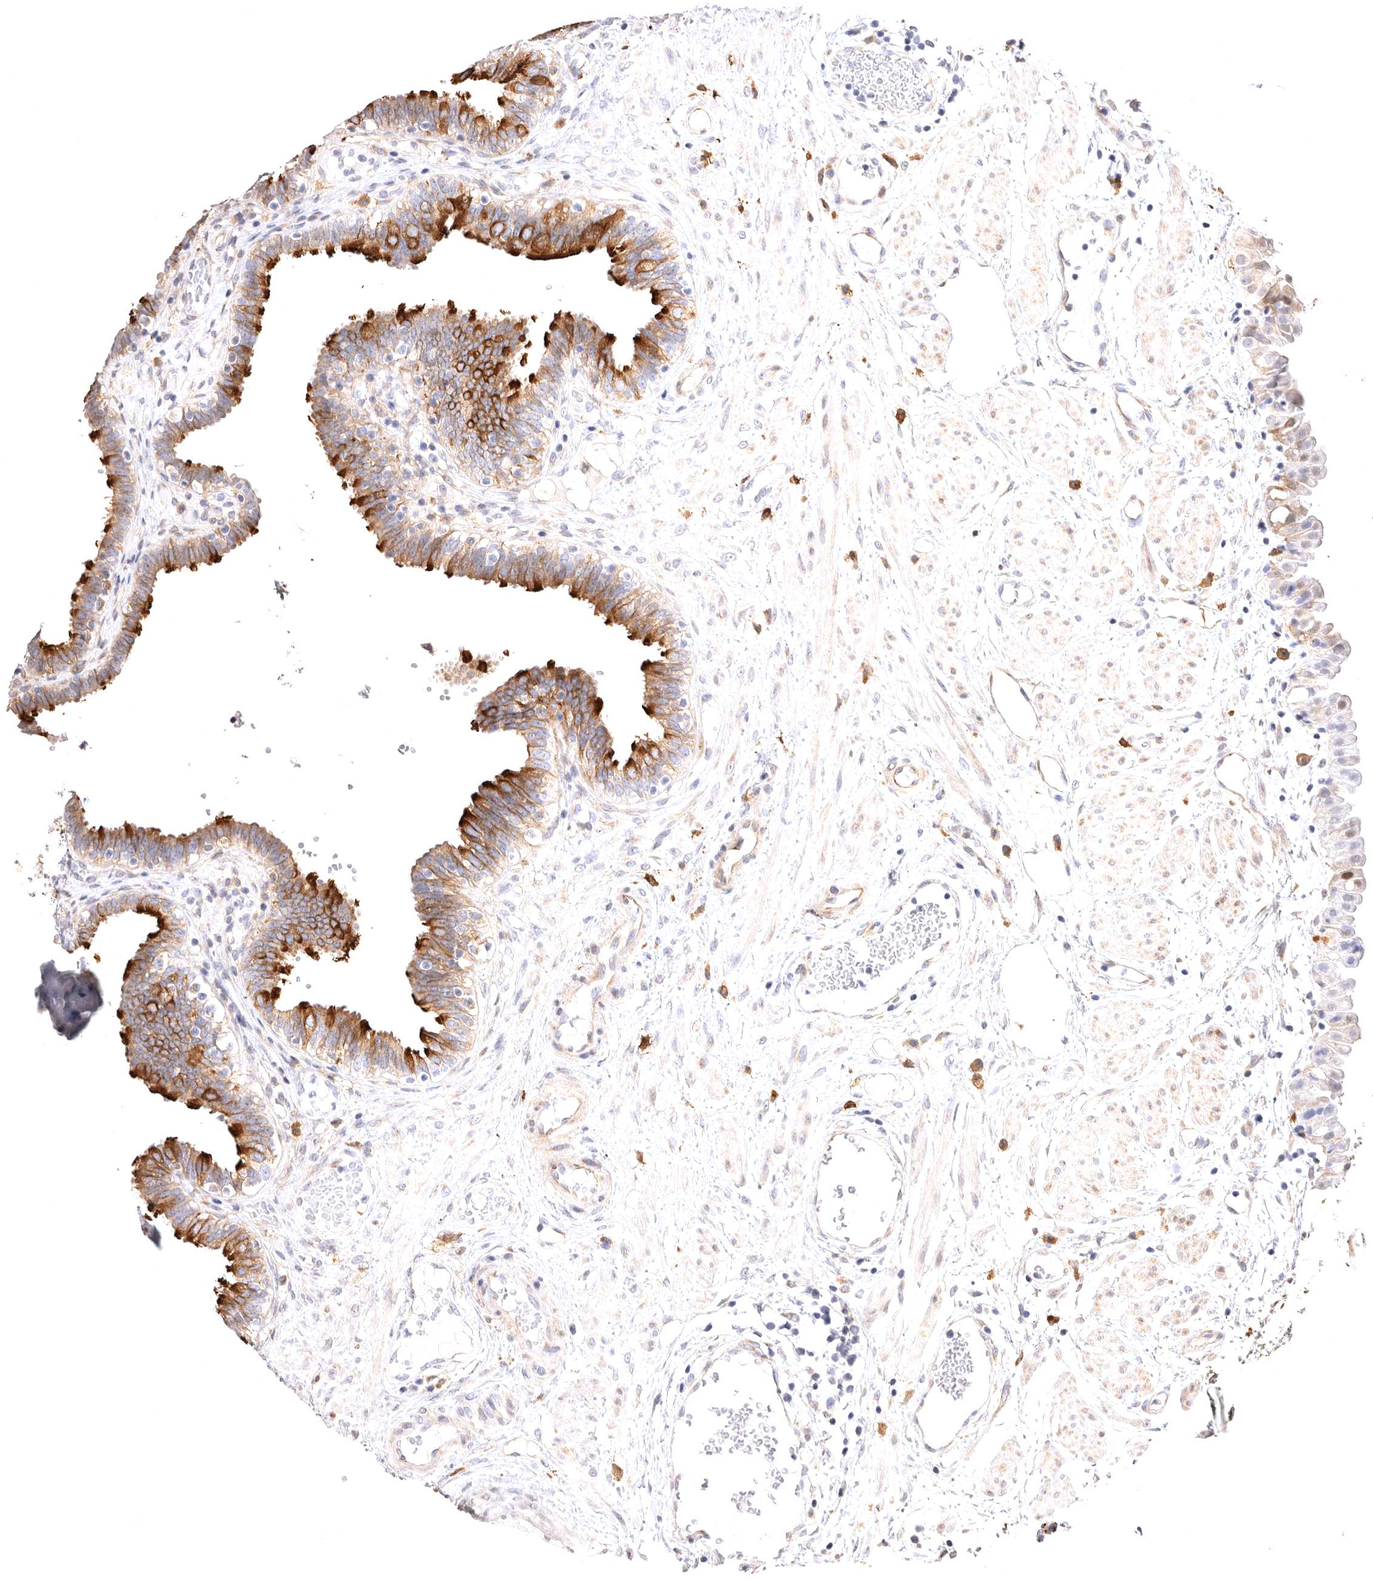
{"staining": {"intensity": "strong", "quantity": "25%-75%", "location": "cytoplasmic/membranous"}, "tissue": "fallopian tube", "cell_type": "Glandular cells", "image_type": "normal", "snomed": [{"axis": "morphology", "description": "Normal tissue, NOS"}, {"axis": "topography", "description": "Fallopian tube"}, {"axis": "topography", "description": "Placenta"}], "caption": "DAB immunohistochemical staining of normal human fallopian tube exhibits strong cytoplasmic/membranous protein expression in about 25%-75% of glandular cells.", "gene": "VPS45", "patient": {"sex": "female", "age": 32}}